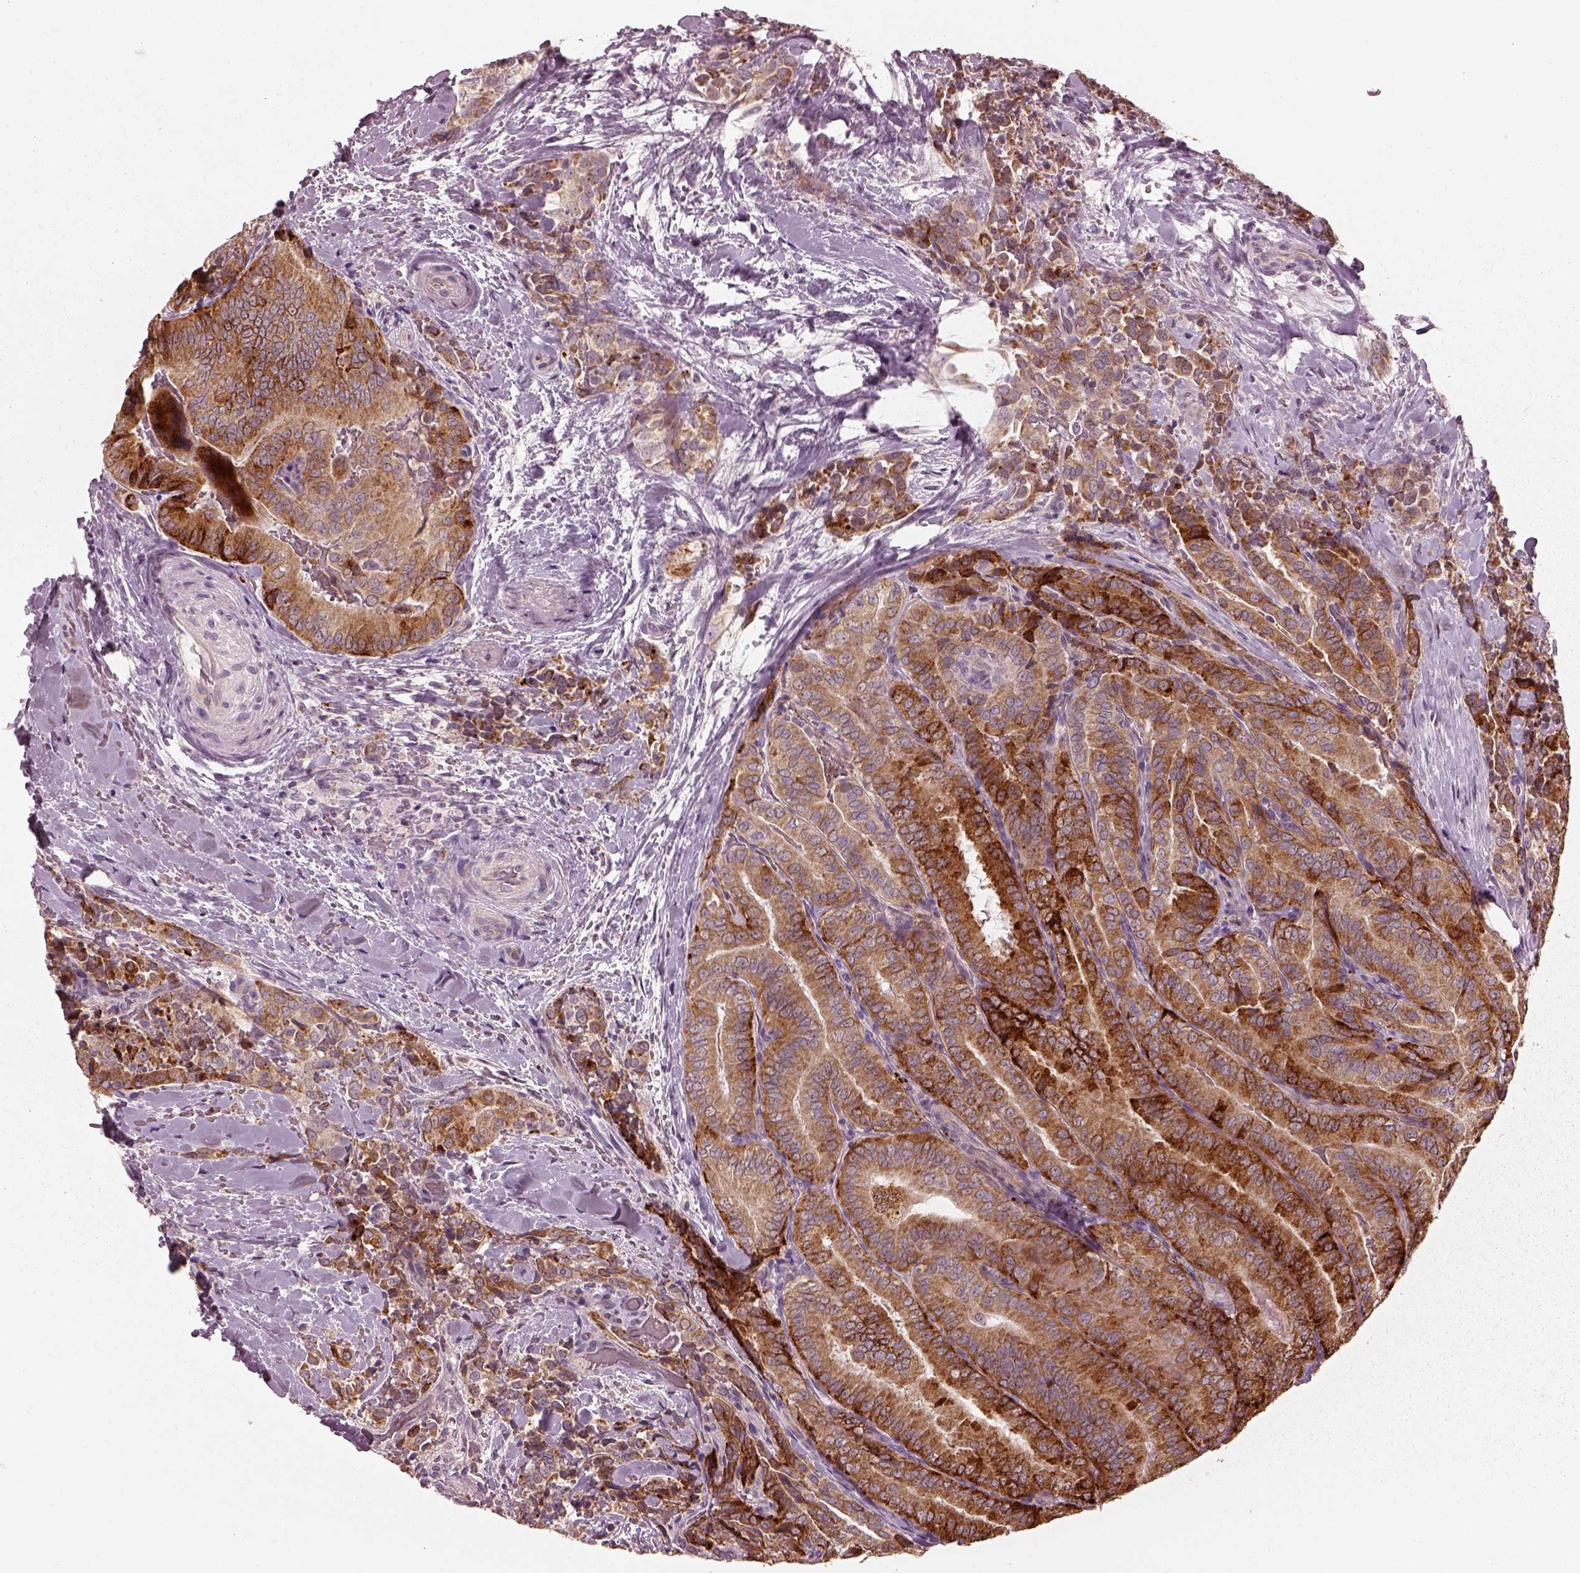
{"staining": {"intensity": "moderate", "quantity": ">75%", "location": "cytoplasmic/membranous"}, "tissue": "thyroid cancer", "cell_type": "Tumor cells", "image_type": "cancer", "snomed": [{"axis": "morphology", "description": "Papillary adenocarcinoma, NOS"}, {"axis": "topography", "description": "Thyroid gland"}], "caption": "Thyroid cancer (papillary adenocarcinoma) stained with DAB immunohistochemistry reveals medium levels of moderate cytoplasmic/membranous positivity in about >75% of tumor cells.", "gene": "SLC25A46", "patient": {"sex": "male", "age": 61}}